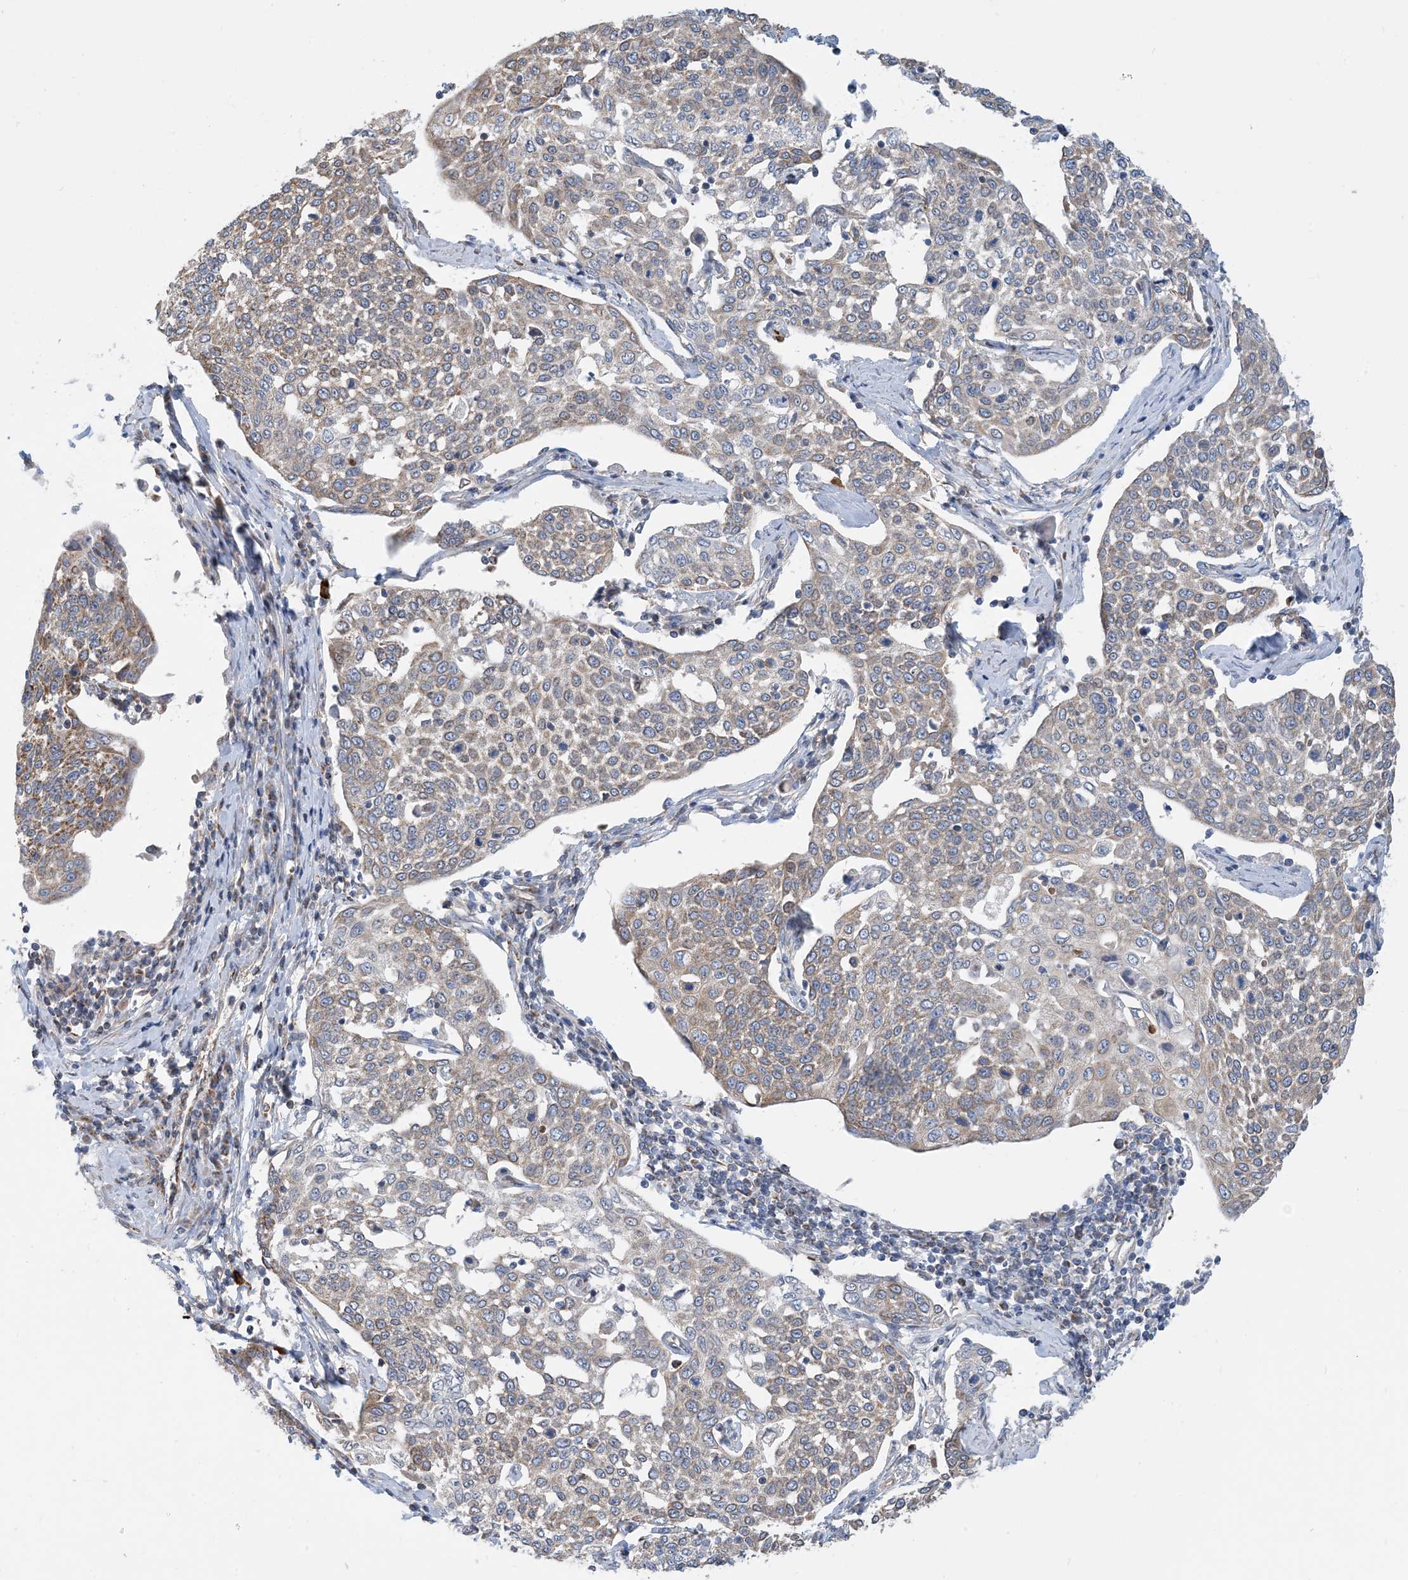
{"staining": {"intensity": "moderate", "quantity": "25%-75%", "location": "cytoplasmic/membranous"}, "tissue": "cervical cancer", "cell_type": "Tumor cells", "image_type": "cancer", "snomed": [{"axis": "morphology", "description": "Squamous cell carcinoma, NOS"}, {"axis": "topography", "description": "Cervix"}], "caption": "Cervical cancer stained with IHC exhibits moderate cytoplasmic/membranous expression in approximately 25%-75% of tumor cells.", "gene": "PCDHGA1", "patient": {"sex": "female", "age": 34}}